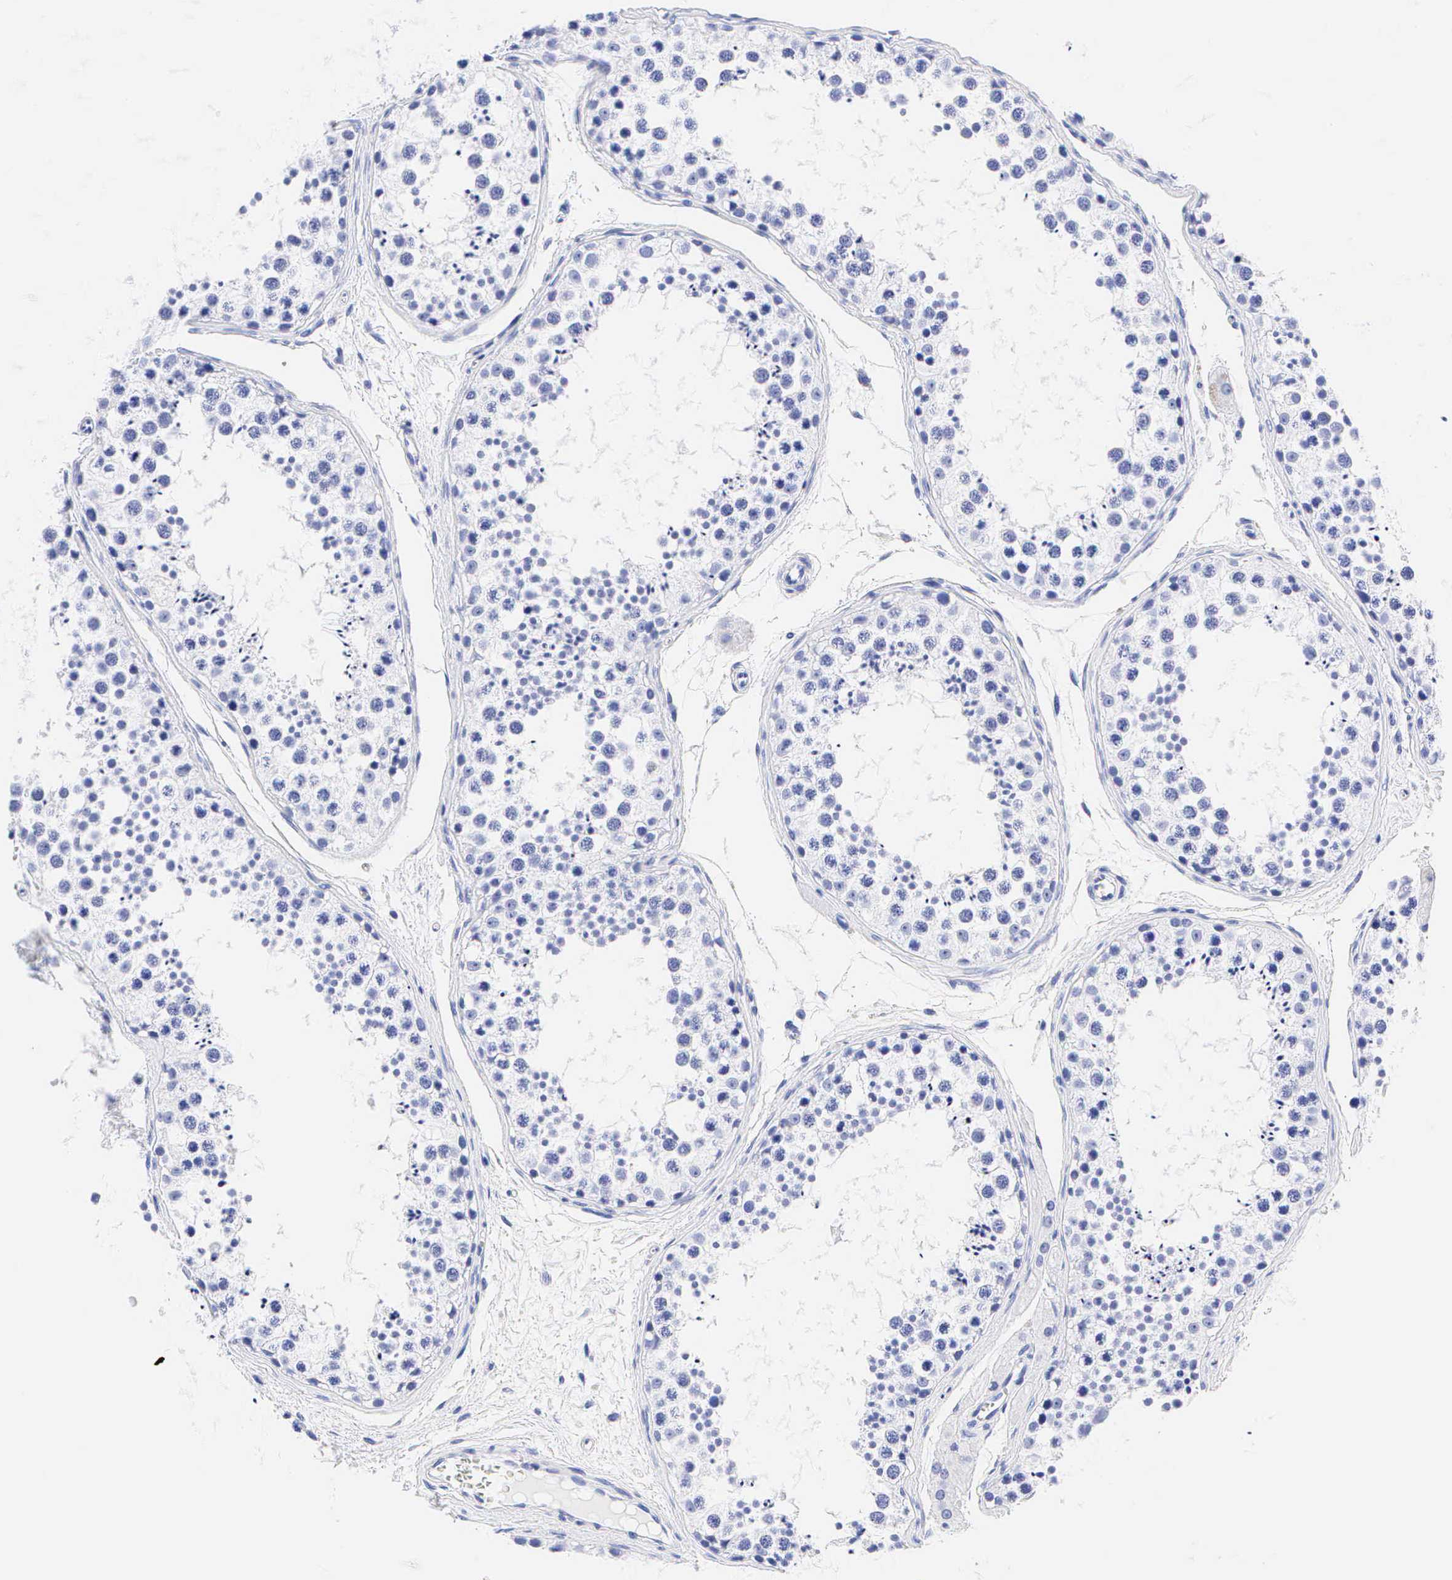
{"staining": {"intensity": "negative", "quantity": "none", "location": "none"}, "tissue": "testis", "cell_type": "Cells in seminiferous ducts", "image_type": "normal", "snomed": [{"axis": "morphology", "description": "Normal tissue, NOS"}, {"axis": "topography", "description": "Testis"}], "caption": "This is a image of immunohistochemistry (IHC) staining of unremarkable testis, which shows no expression in cells in seminiferous ducts.", "gene": "KRT20", "patient": {"sex": "male", "age": 57}}